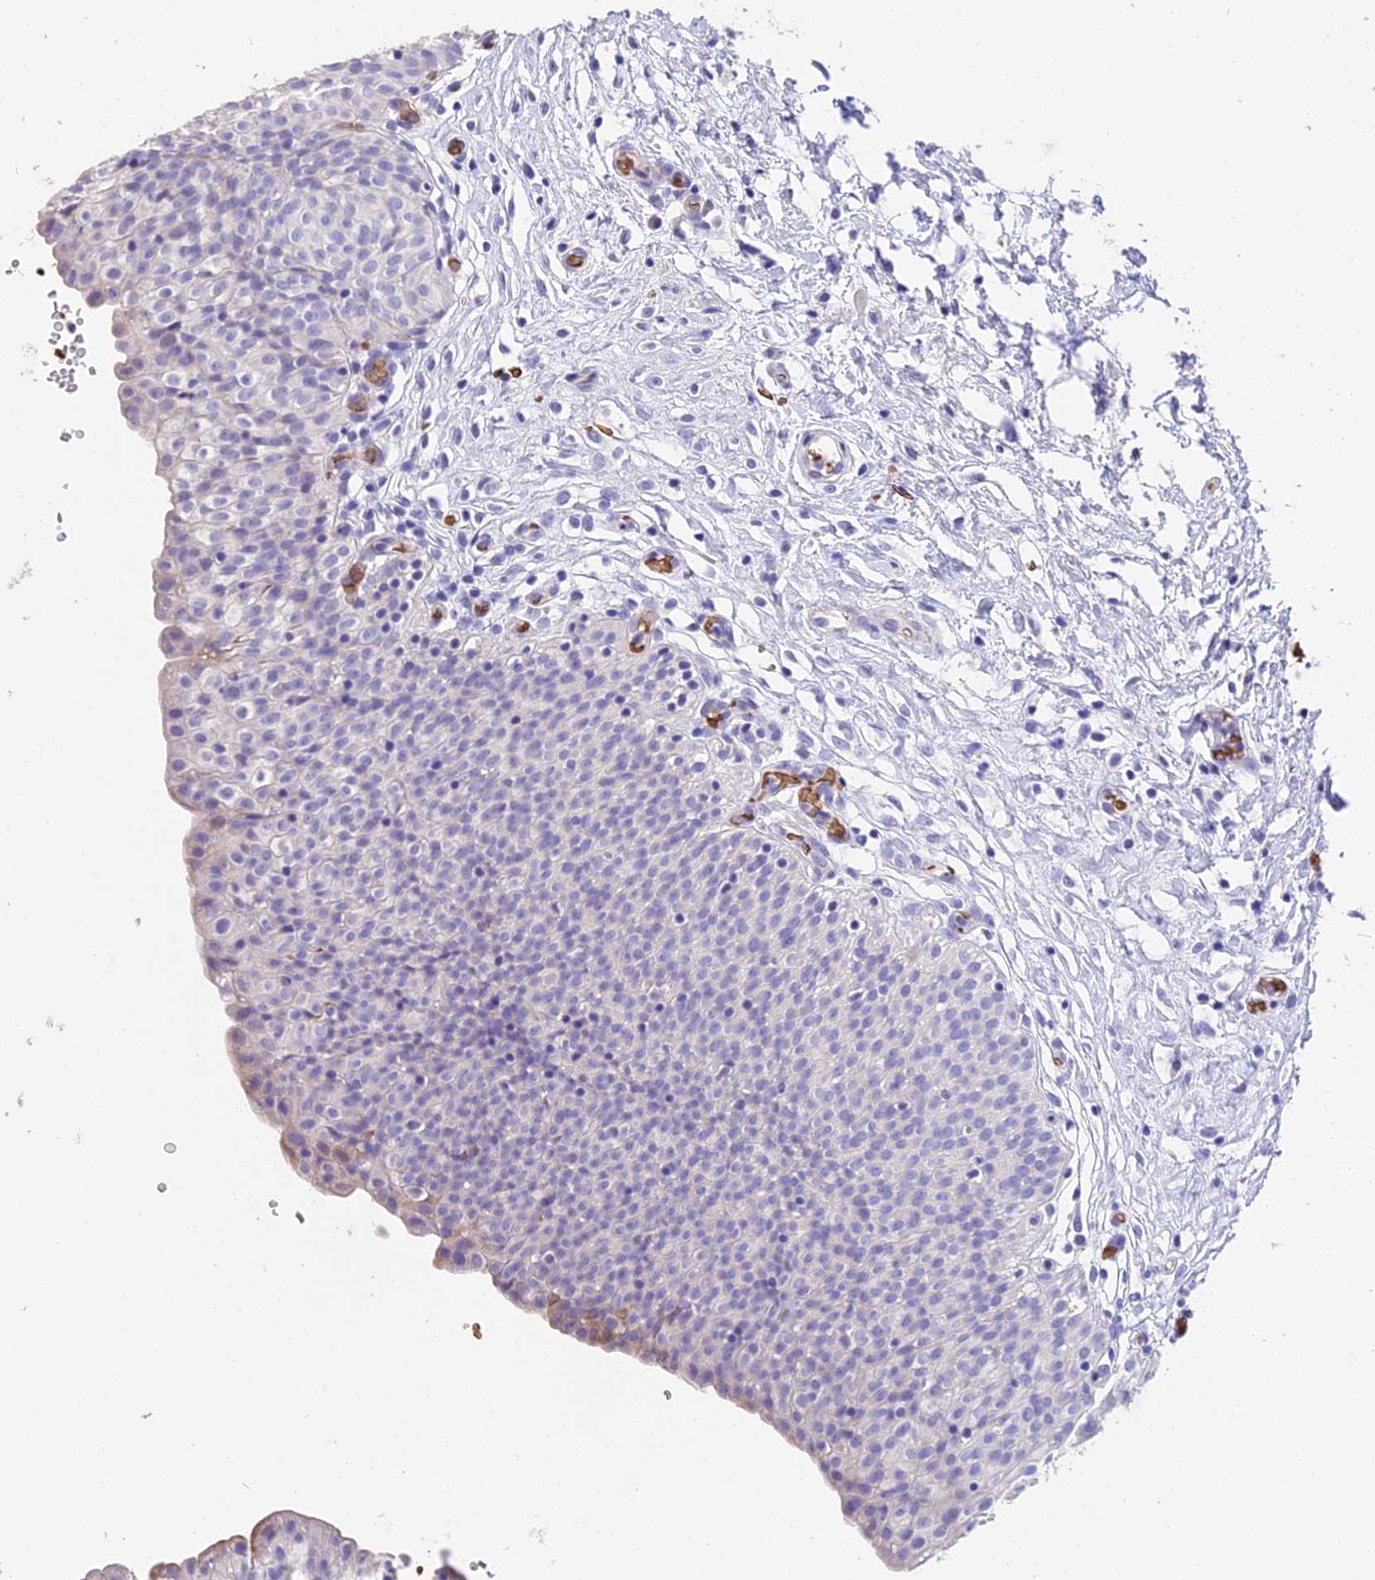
{"staining": {"intensity": "negative", "quantity": "none", "location": "none"}, "tissue": "urinary bladder", "cell_type": "Urothelial cells", "image_type": "normal", "snomed": [{"axis": "morphology", "description": "Normal tissue, NOS"}, {"axis": "topography", "description": "Urinary bladder"}], "caption": "Immunohistochemical staining of normal human urinary bladder exhibits no significant expression in urothelial cells. Brightfield microscopy of immunohistochemistry stained with DAB (brown) and hematoxylin (blue), captured at high magnification.", "gene": "TNNC2", "patient": {"sex": "male", "age": 55}}